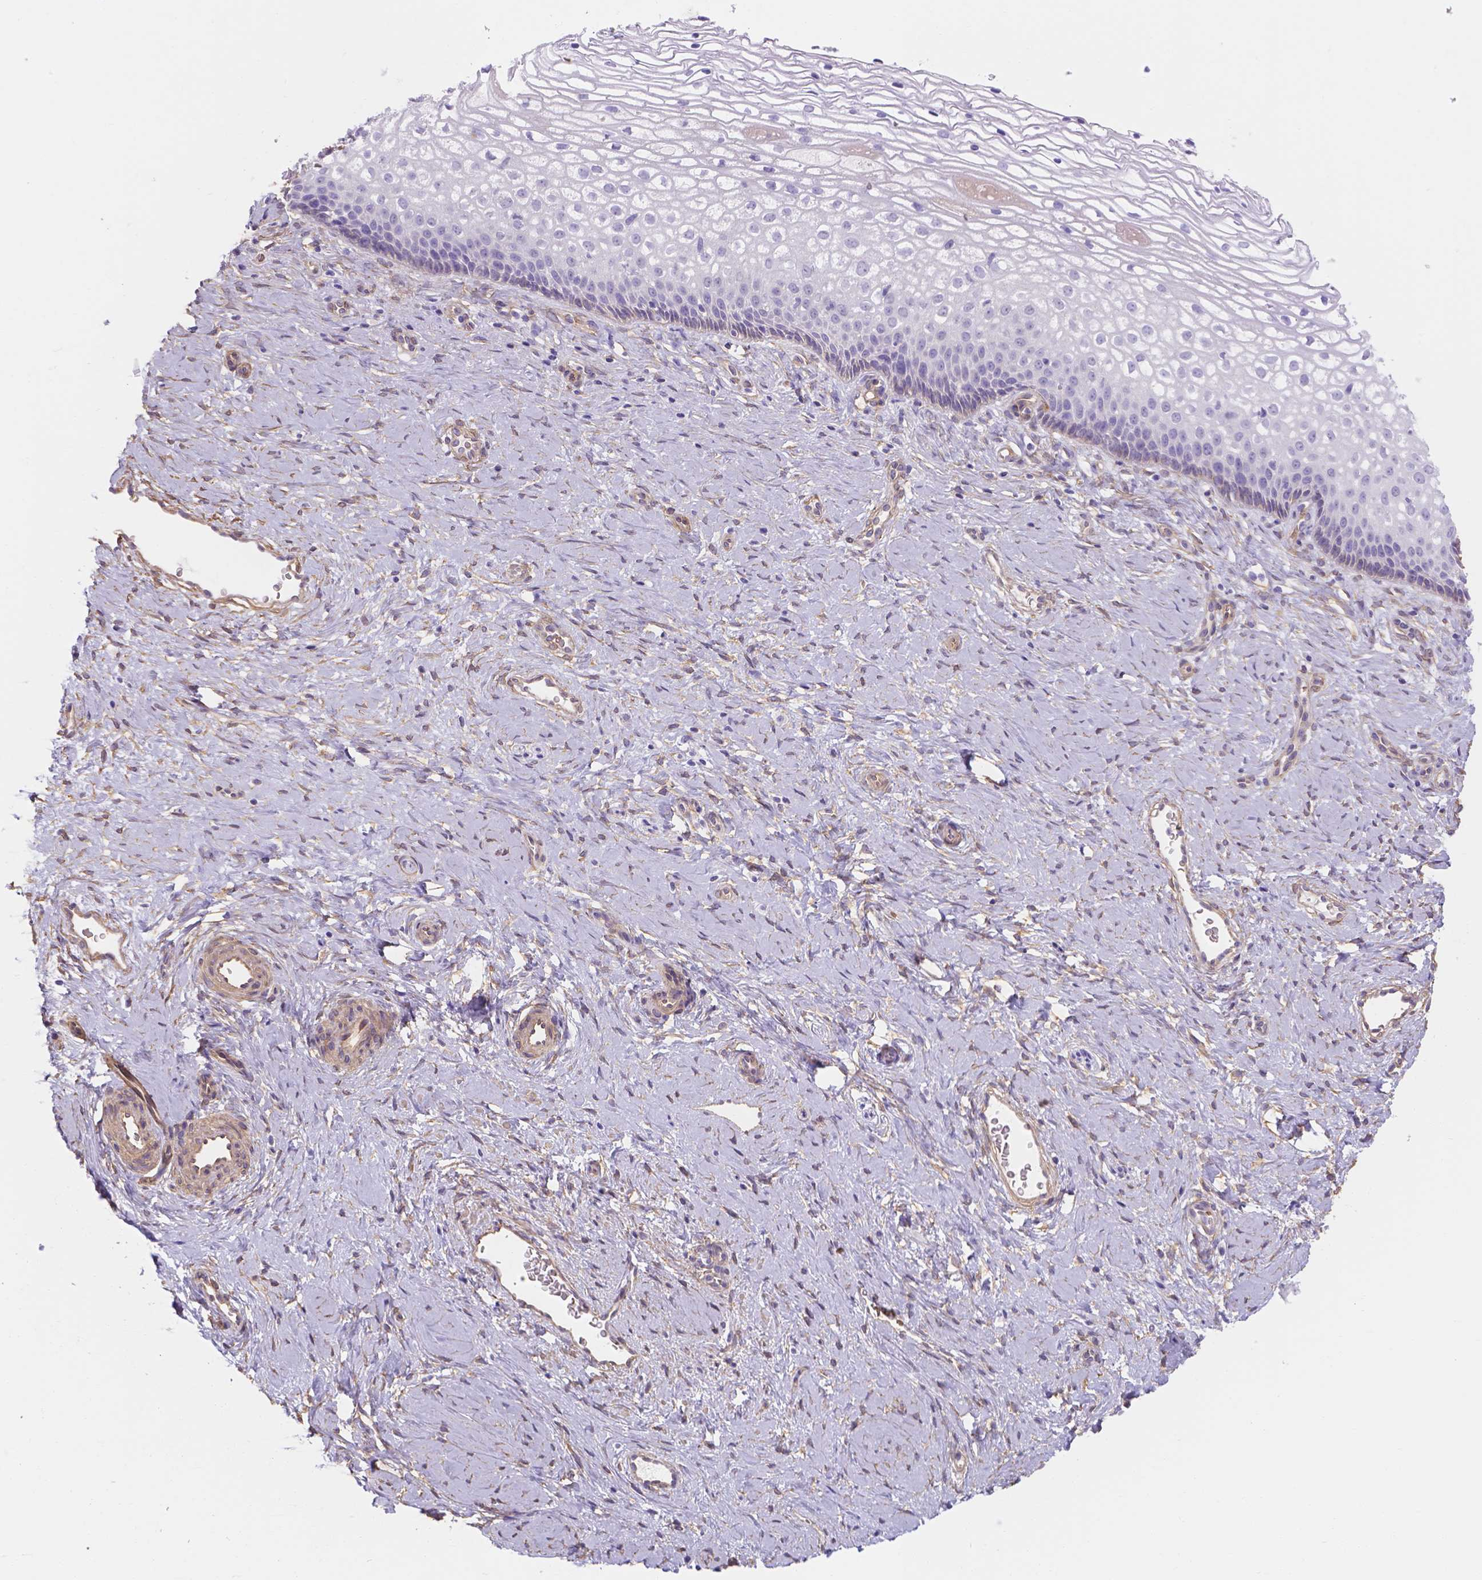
{"staining": {"intensity": "negative", "quantity": "none", "location": "none"}, "tissue": "cervix", "cell_type": "Glandular cells", "image_type": "normal", "snomed": [{"axis": "morphology", "description": "Normal tissue, NOS"}, {"axis": "topography", "description": "Cervix"}], "caption": "Human cervix stained for a protein using immunohistochemistry (IHC) displays no expression in glandular cells.", "gene": "SLC40A1", "patient": {"sex": "female", "age": 34}}